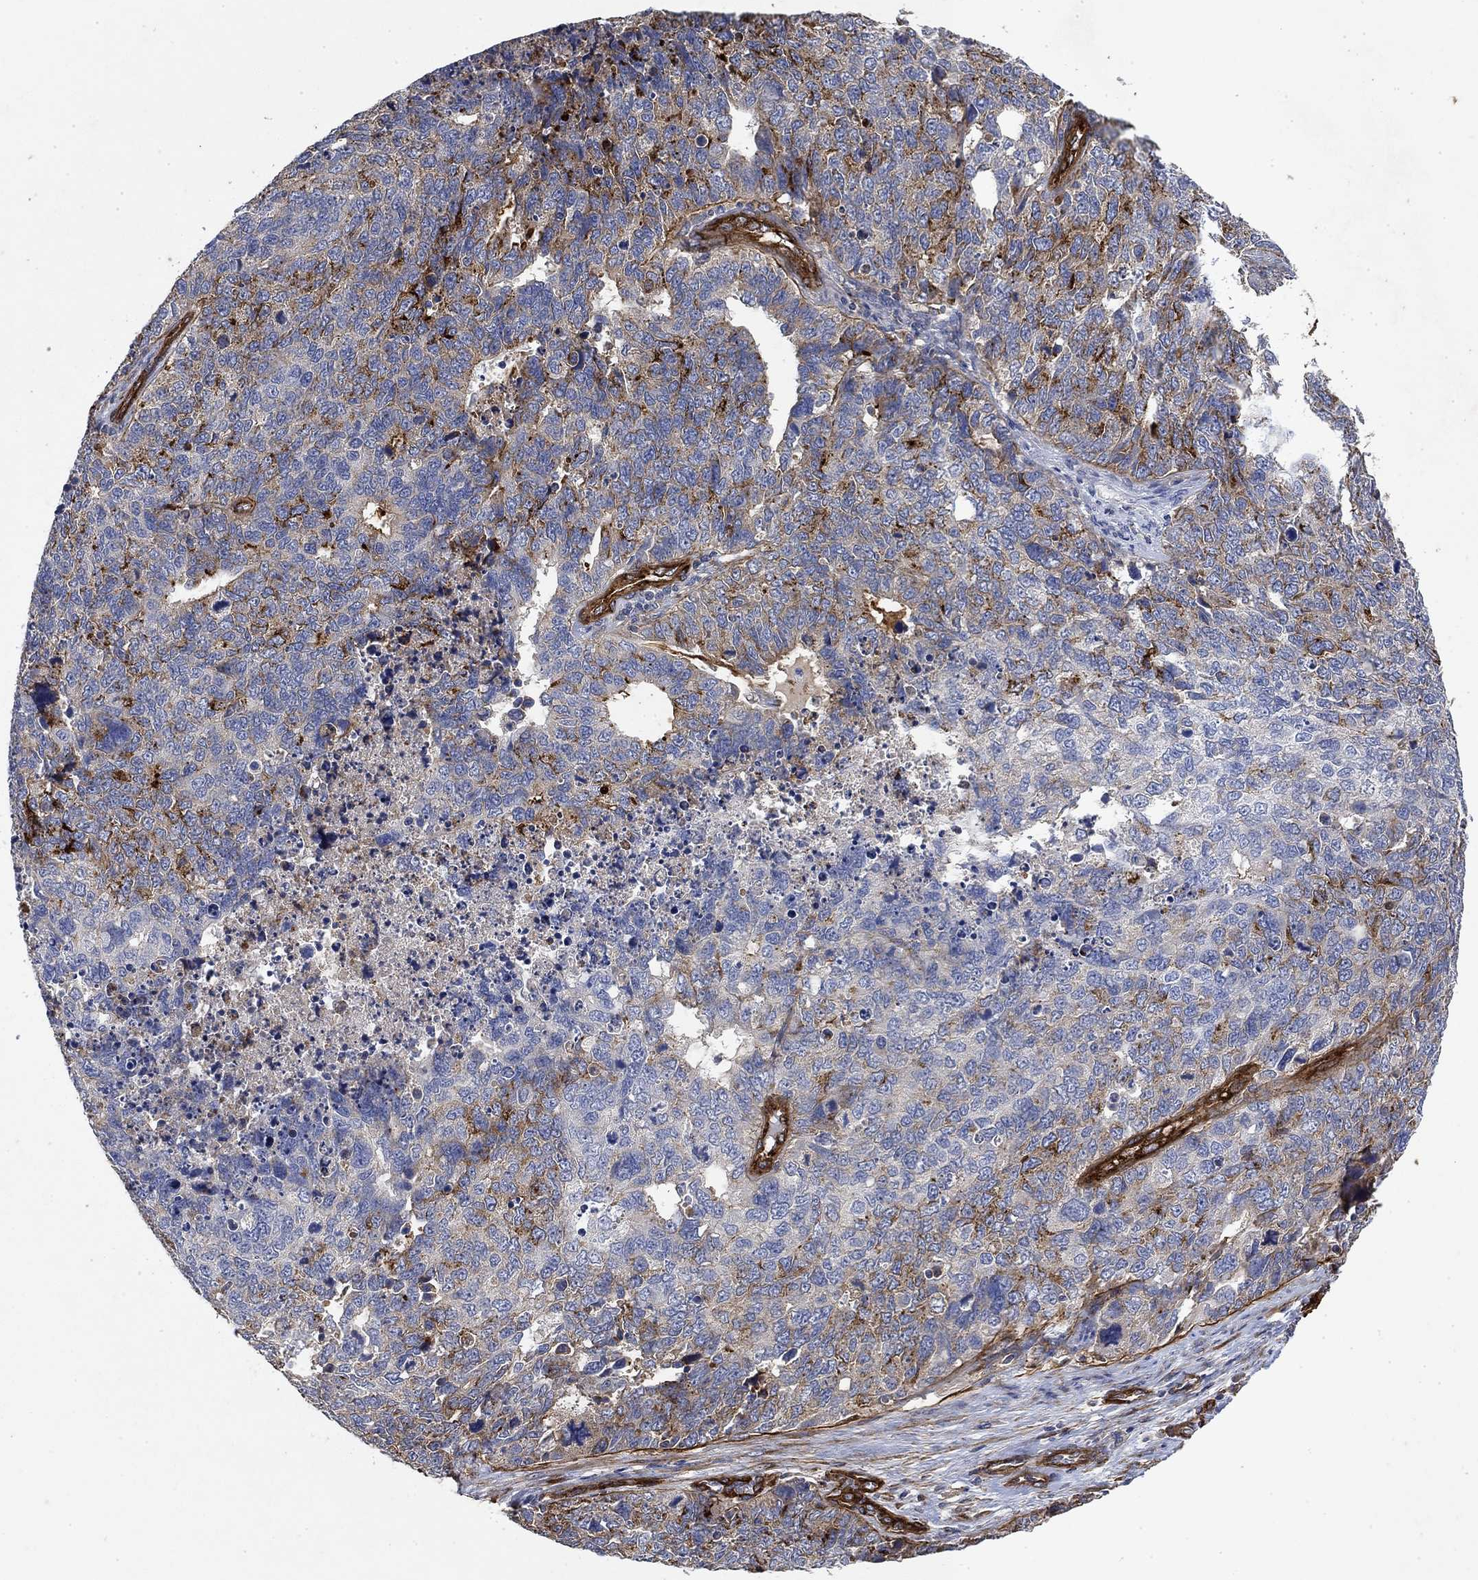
{"staining": {"intensity": "weak", "quantity": "25%-75%", "location": "cytoplasmic/membranous"}, "tissue": "cervical cancer", "cell_type": "Tumor cells", "image_type": "cancer", "snomed": [{"axis": "morphology", "description": "Squamous cell carcinoma, NOS"}, {"axis": "topography", "description": "Cervix"}], "caption": "Immunohistochemistry (IHC) micrograph of cervical squamous cell carcinoma stained for a protein (brown), which reveals low levels of weak cytoplasmic/membranous positivity in approximately 25%-75% of tumor cells.", "gene": "COL4A2", "patient": {"sex": "female", "age": 63}}